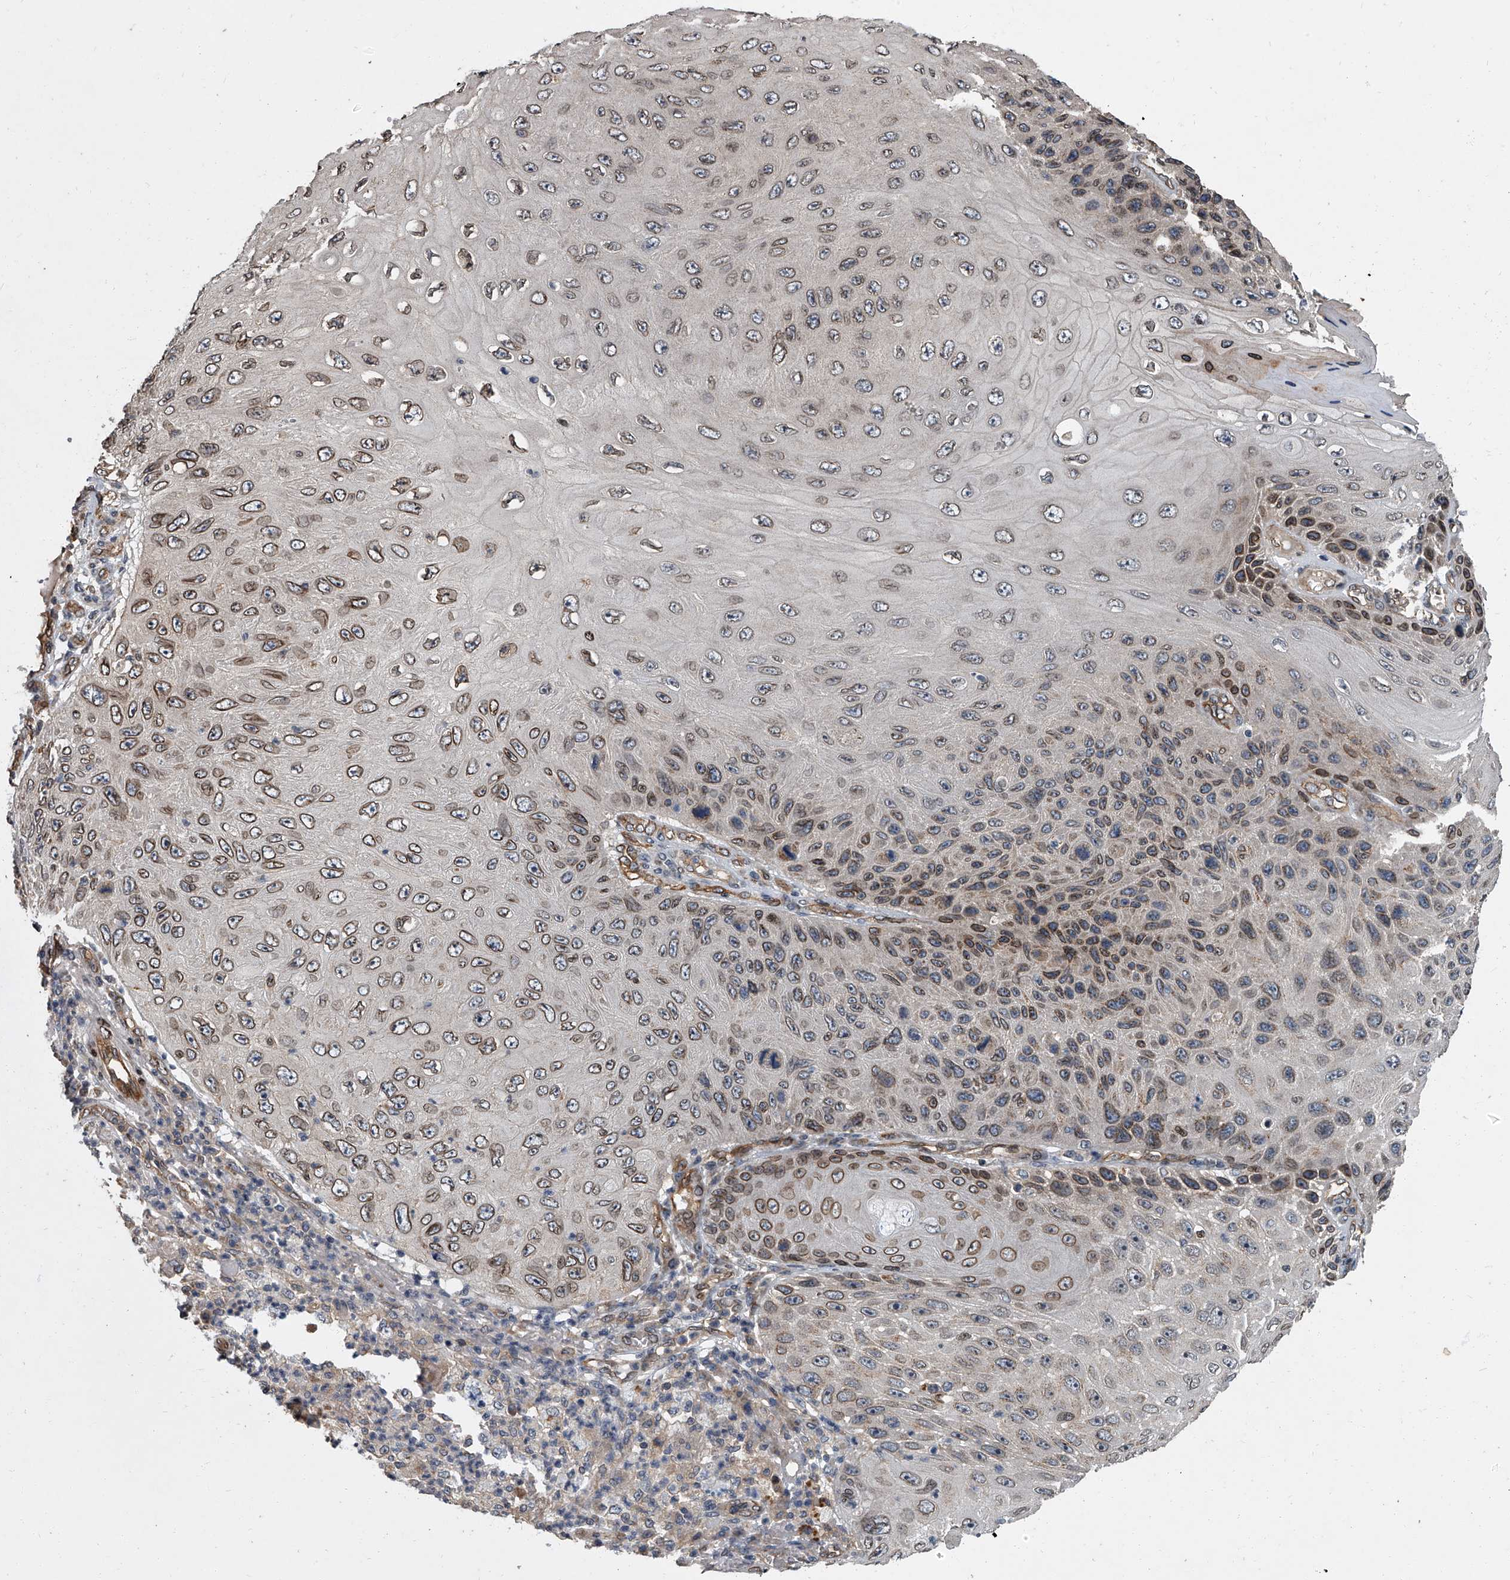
{"staining": {"intensity": "moderate", "quantity": ">75%", "location": "cytoplasmic/membranous,nuclear"}, "tissue": "skin cancer", "cell_type": "Tumor cells", "image_type": "cancer", "snomed": [{"axis": "morphology", "description": "Squamous cell carcinoma, NOS"}, {"axis": "topography", "description": "Skin"}], "caption": "IHC image of human skin cancer (squamous cell carcinoma) stained for a protein (brown), which reveals medium levels of moderate cytoplasmic/membranous and nuclear expression in approximately >75% of tumor cells.", "gene": "LRRC8C", "patient": {"sex": "female", "age": 88}}